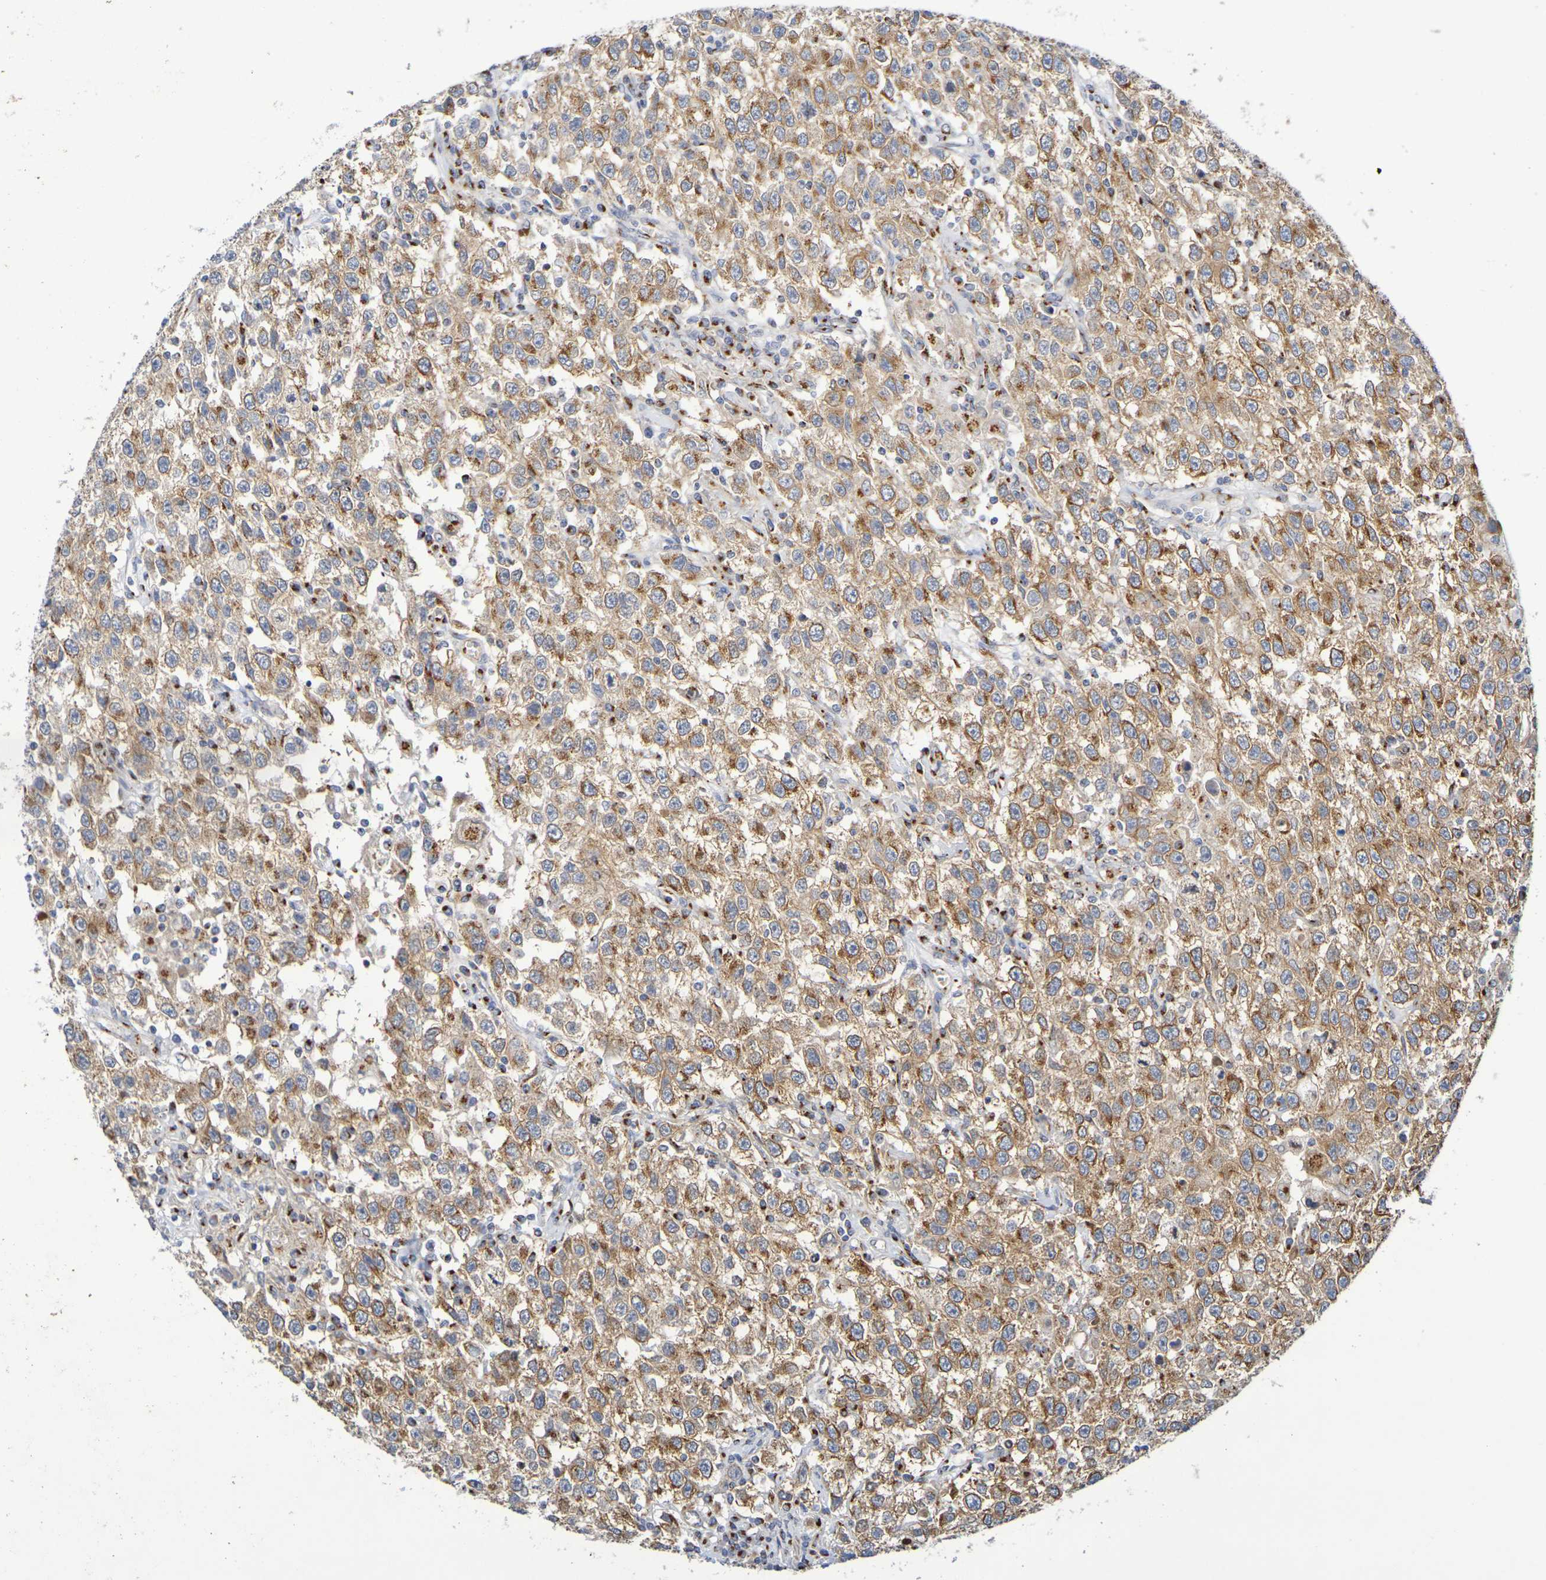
{"staining": {"intensity": "moderate", "quantity": ">75%", "location": "cytoplasmic/membranous"}, "tissue": "testis cancer", "cell_type": "Tumor cells", "image_type": "cancer", "snomed": [{"axis": "morphology", "description": "Seminoma, NOS"}, {"axis": "topography", "description": "Testis"}], "caption": "This image shows seminoma (testis) stained with IHC to label a protein in brown. The cytoplasmic/membranous of tumor cells show moderate positivity for the protein. Nuclei are counter-stained blue.", "gene": "DCP2", "patient": {"sex": "male", "age": 41}}